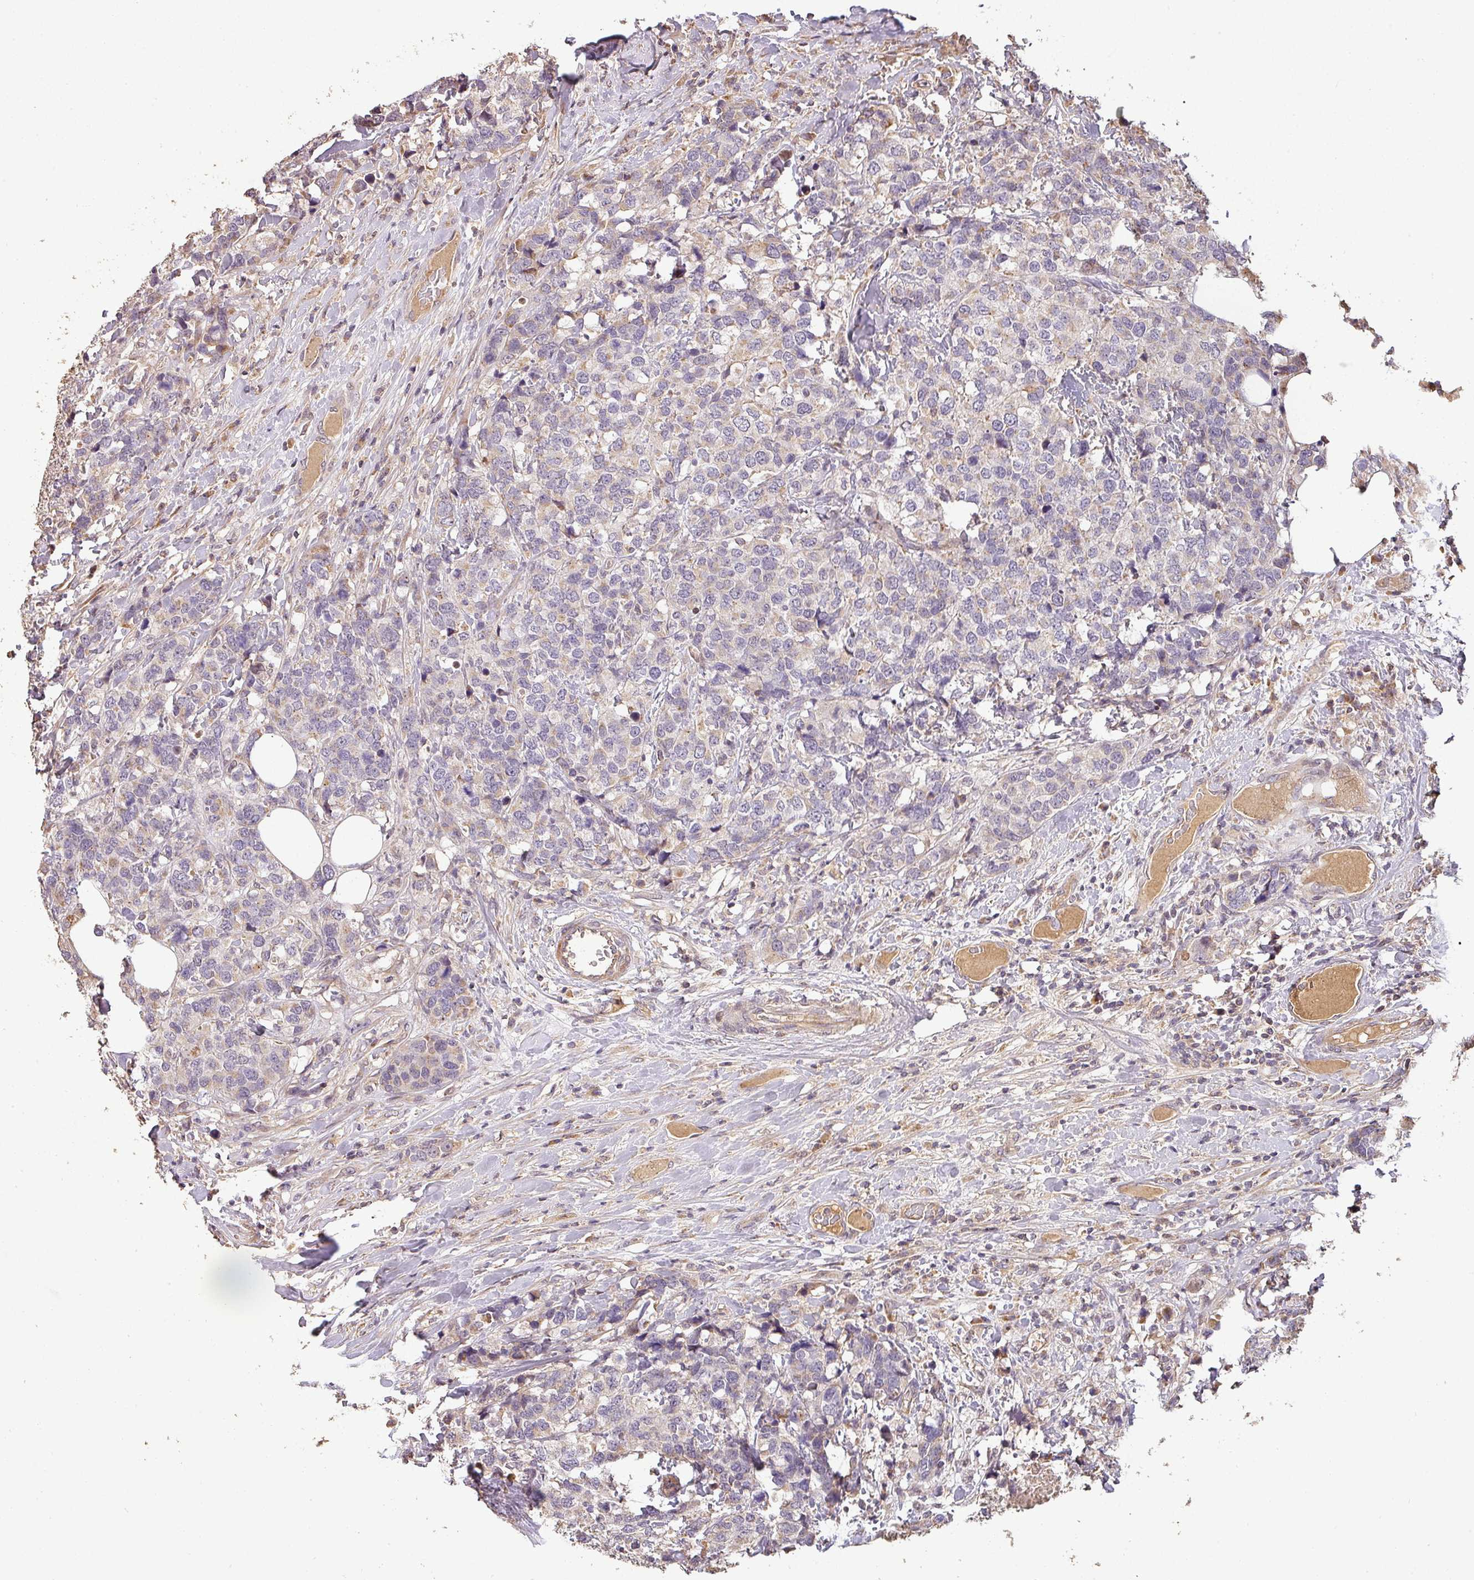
{"staining": {"intensity": "weak", "quantity": "<25%", "location": "cytoplasmic/membranous"}, "tissue": "breast cancer", "cell_type": "Tumor cells", "image_type": "cancer", "snomed": [{"axis": "morphology", "description": "Lobular carcinoma"}, {"axis": "topography", "description": "Breast"}], "caption": "Immunohistochemistry (IHC) histopathology image of neoplastic tissue: breast cancer stained with DAB reveals no significant protein positivity in tumor cells.", "gene": "BPIFB3", "patient": {"sex": "female", "age": 59}}